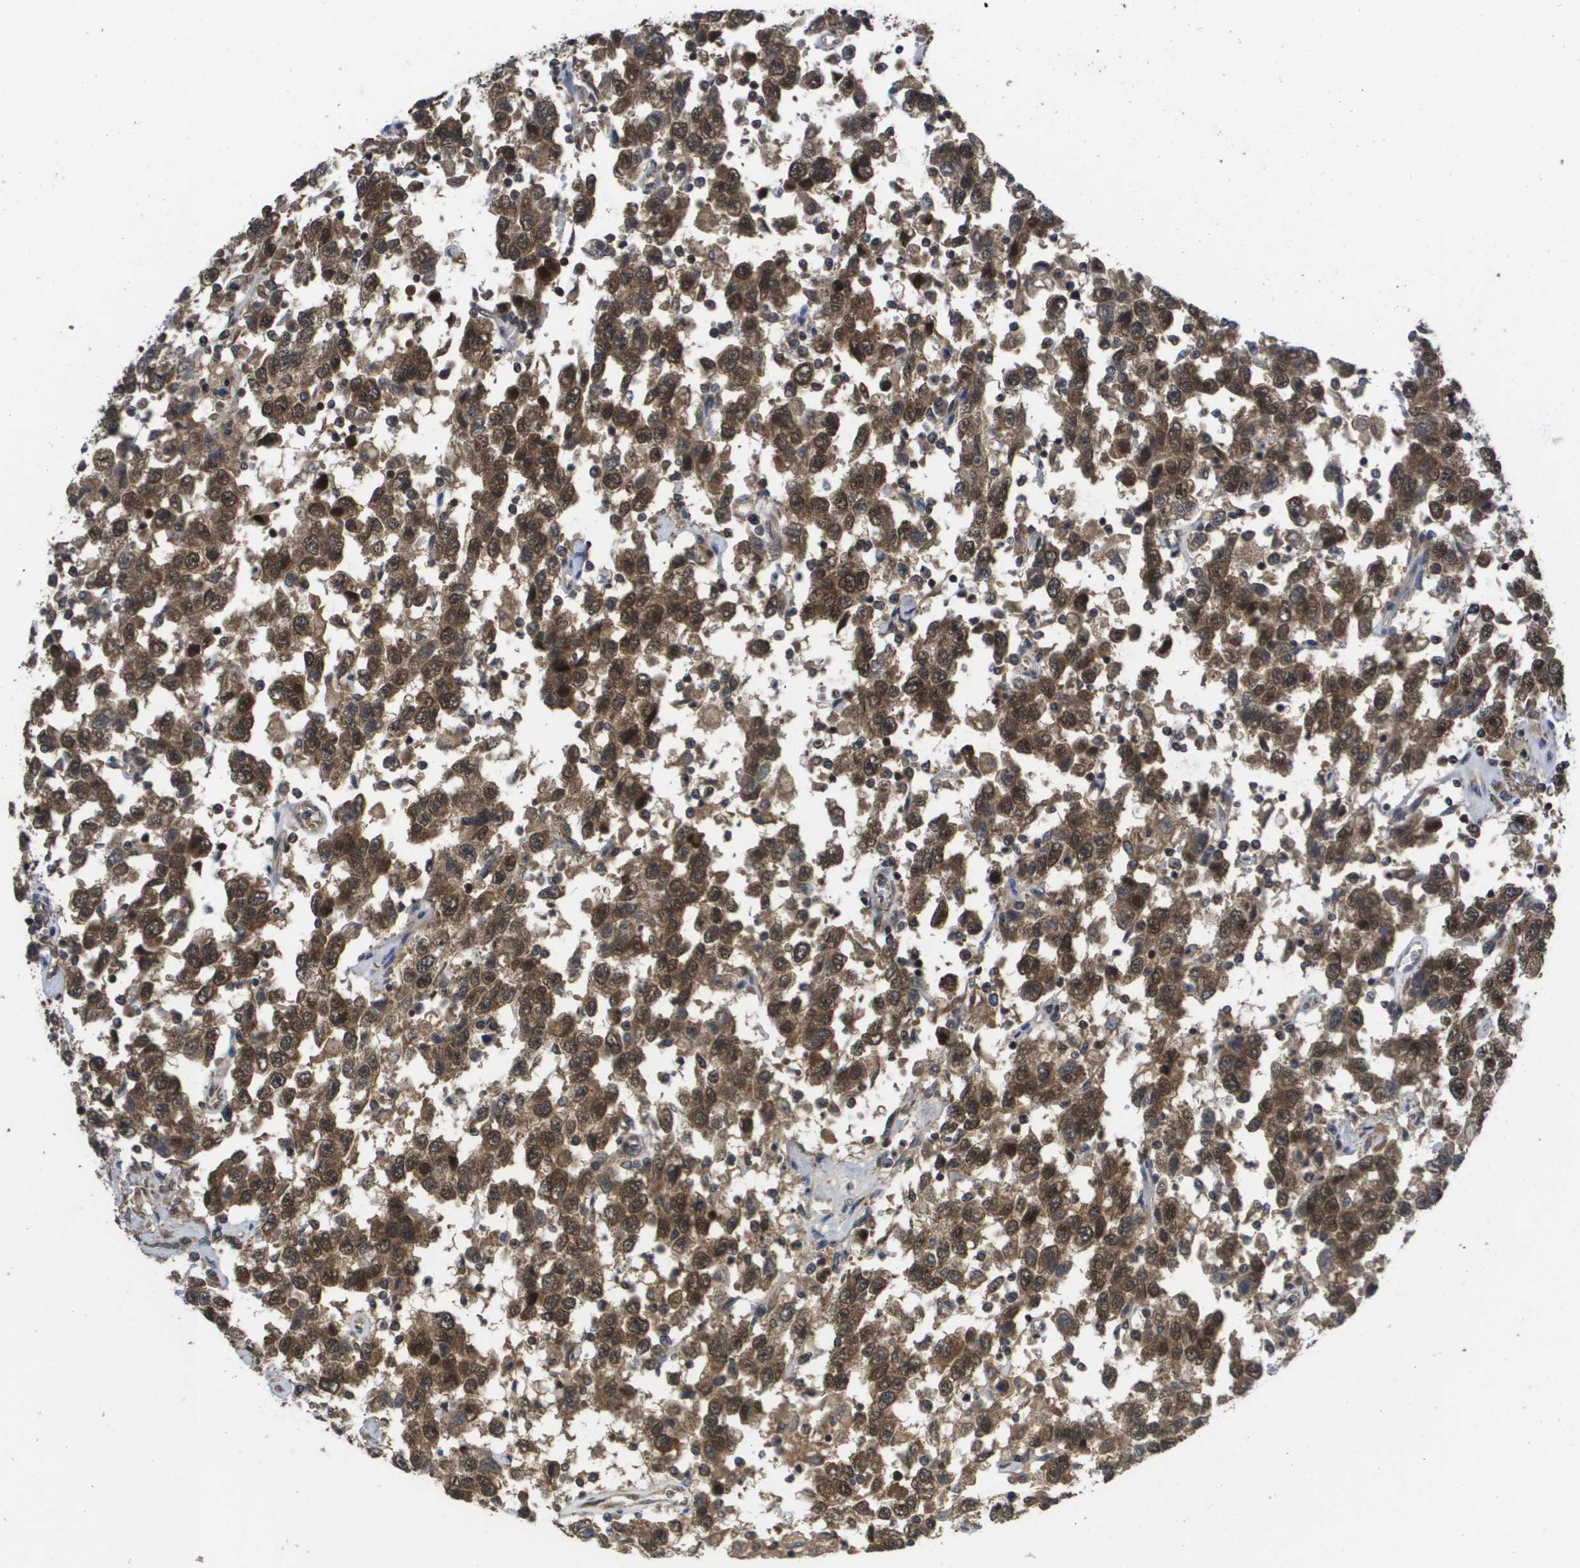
{"staining": {"intensity": "strong", "quantity": ">75%", "location": "cytoplasmic/membranous"}, "tissue": "testis cancer", "cell_type": "Tumor cells", "image_type": "cancer", "snomed": [{"axis": "morphology", "description": "Seminoma, NOS"}, {"axis": "topography", "description": "Testis"}], "caption": "Immunohistochemistry (IHC) staining of seminoma (testis), which exhibits high levels of strong cytoplasmic/membranous expression in about >75% of tumor cells indicating strong cytoplasmic/membranous protein positivity. The staining was performed using DAB (3,3'-diaminobenzidine) (brown) for protein detection and nuclei were counterstained in hematoxylin (blue).", "gene": "RBM38", "patient": {"sex": "male", "age": 41}}